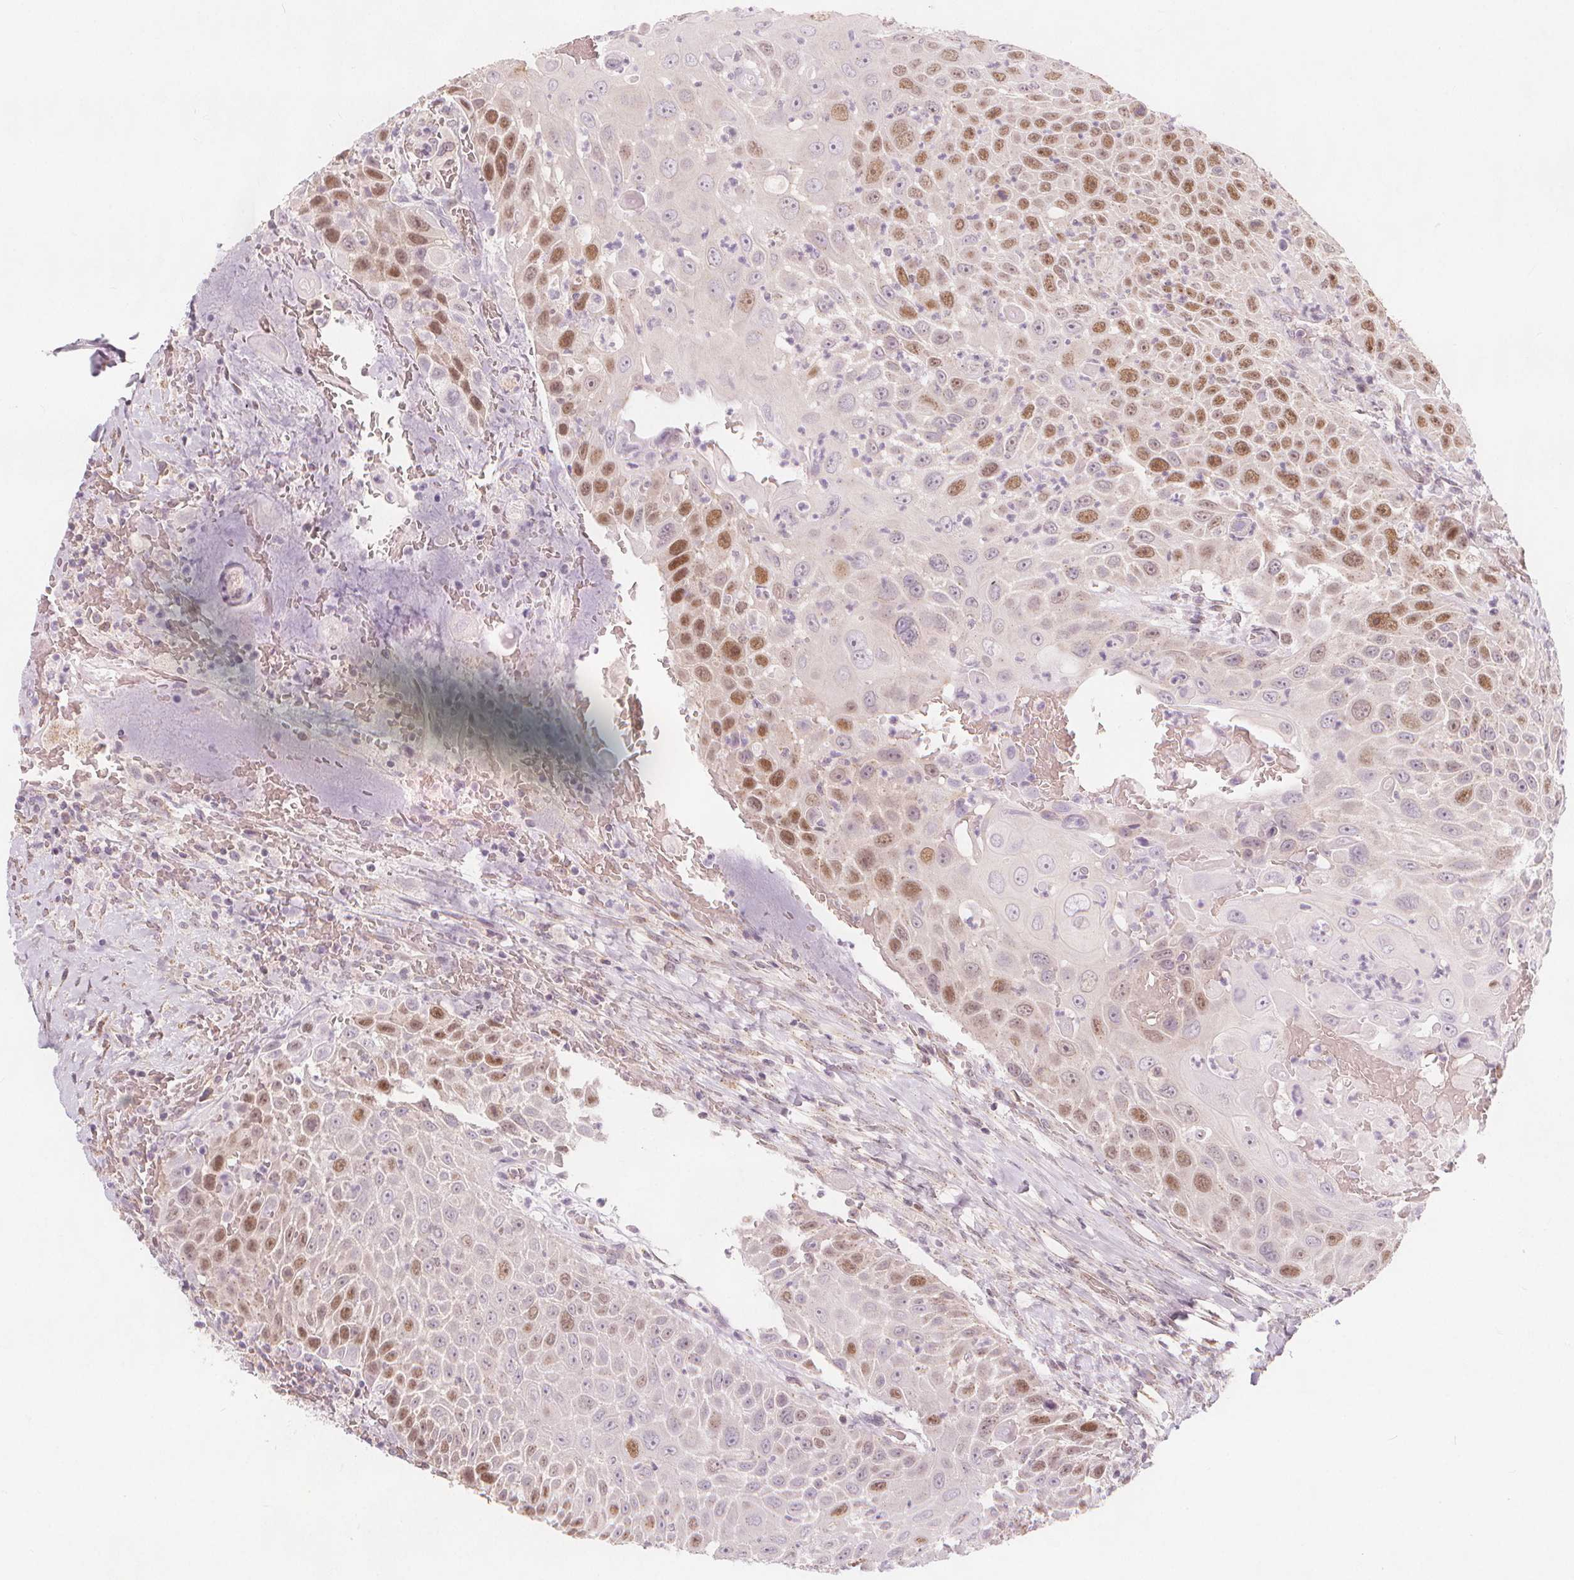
{"staining": {"intensity": "moderate", "quantity": "25%-75%", "location": "nuclear"}, "tissue": "head and neck cancer", "cell_type": "Tumor cells", "image_type": "cancer", "snomed": [{"axis": "morphology", "description": "Squamous cell carcinoma, NOS"}, {"axis": "topography", "description": "Head-Neck"}], "caption": "Brown immunohistochemical staining in squamous cell carcinoma (head and neck) demonstrates moderate nuclear expression in about 25%-75% of tumor cells.", "gene": "TIPIN", "patient": {"sex": "male", "age": 69}}